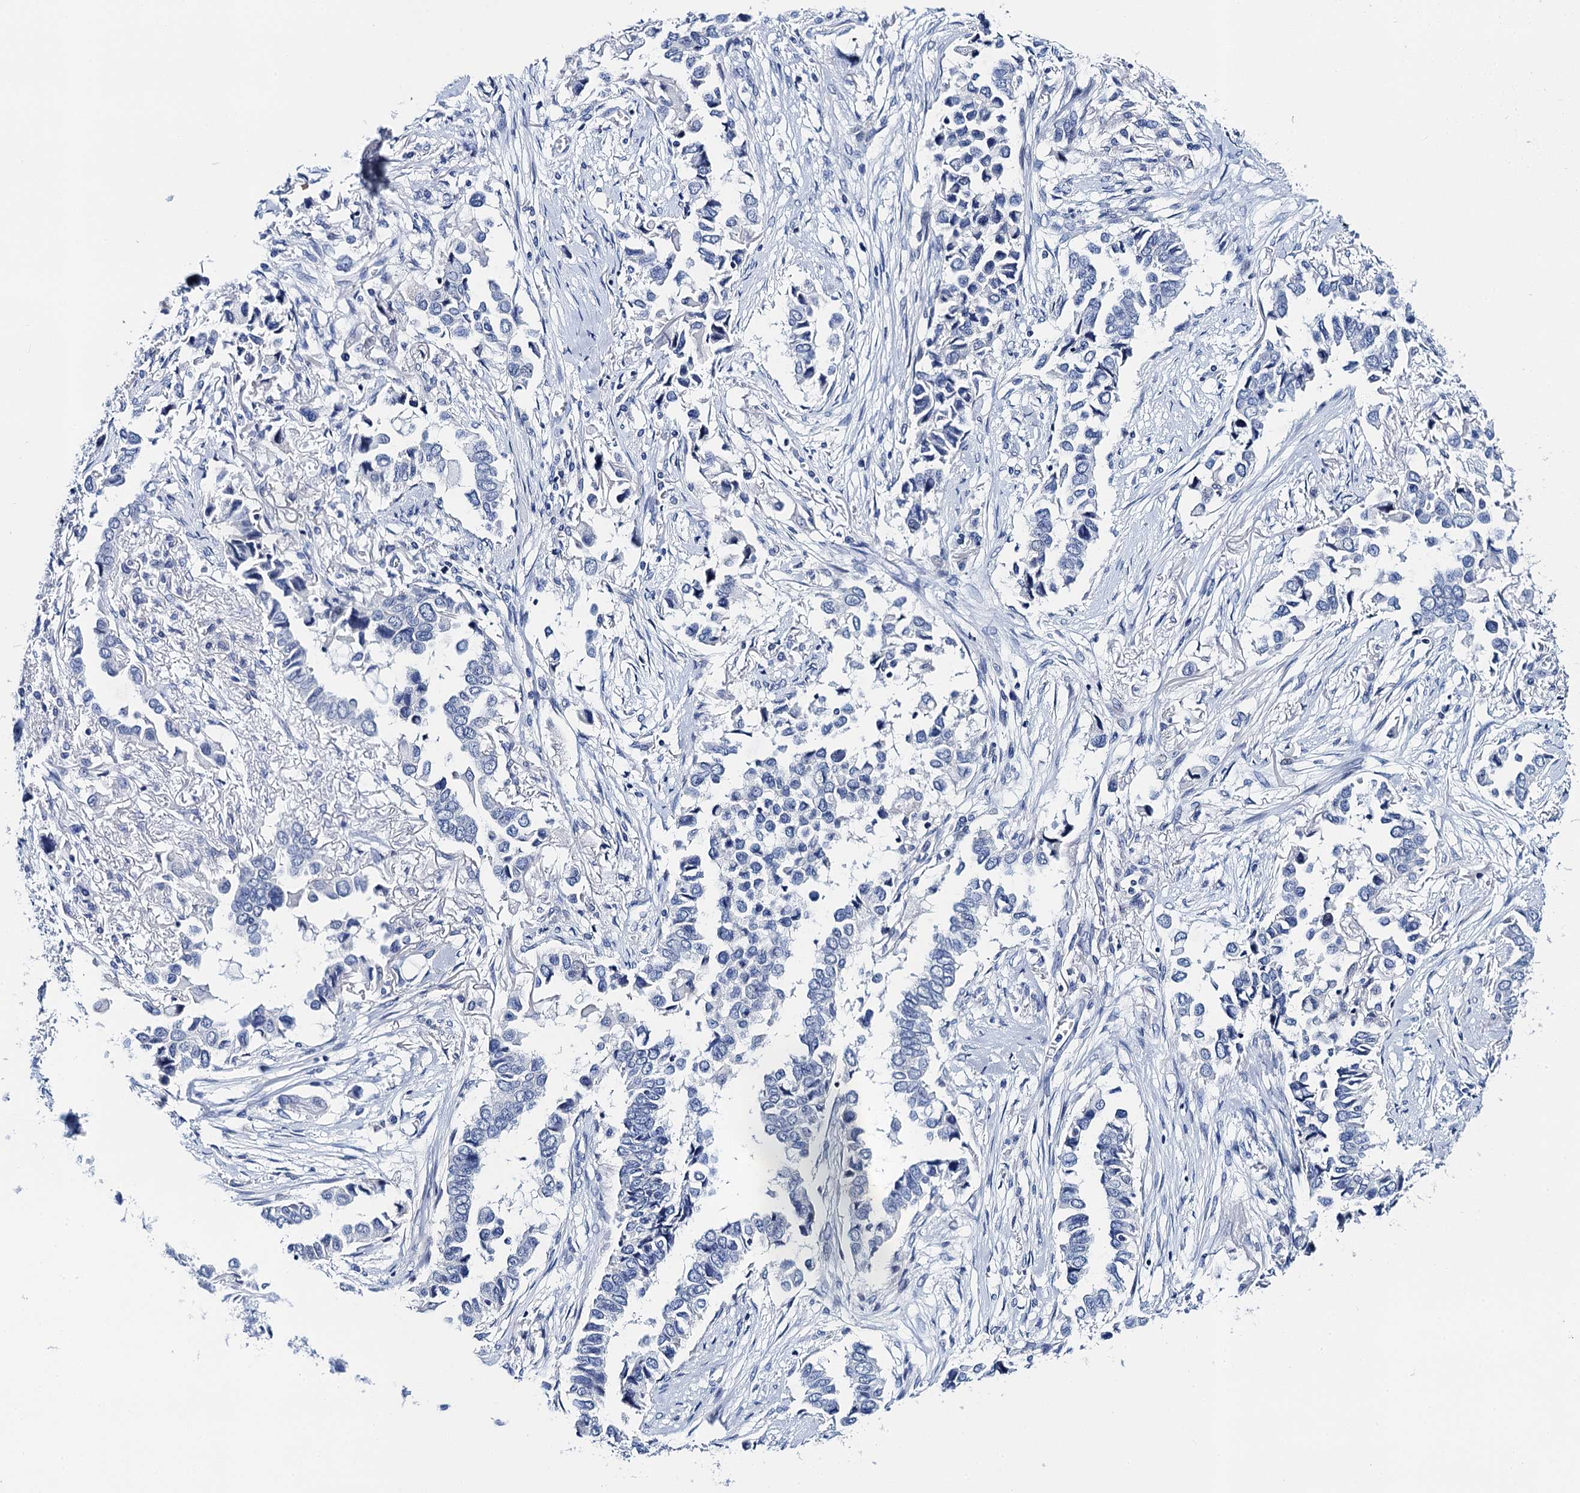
{"staining": {"intensity": "negative", "quantity": "none", "location": "none"}, "tissue": "lung cancer", "cell_type": "Tumor cells", "image_type": "cancer", "snomed": [{"axis": "morphology", "description": "Adenocarcinoma, NOS"}, {"axis": "topography", "description": "Lung"}], "caption": "An IHC photomicrograph of lung cancer is shown. There is no staining in tumor cells of lung cancer.", "gene": "LYPD3", "patient": {"sex": "female", "age": 76}}